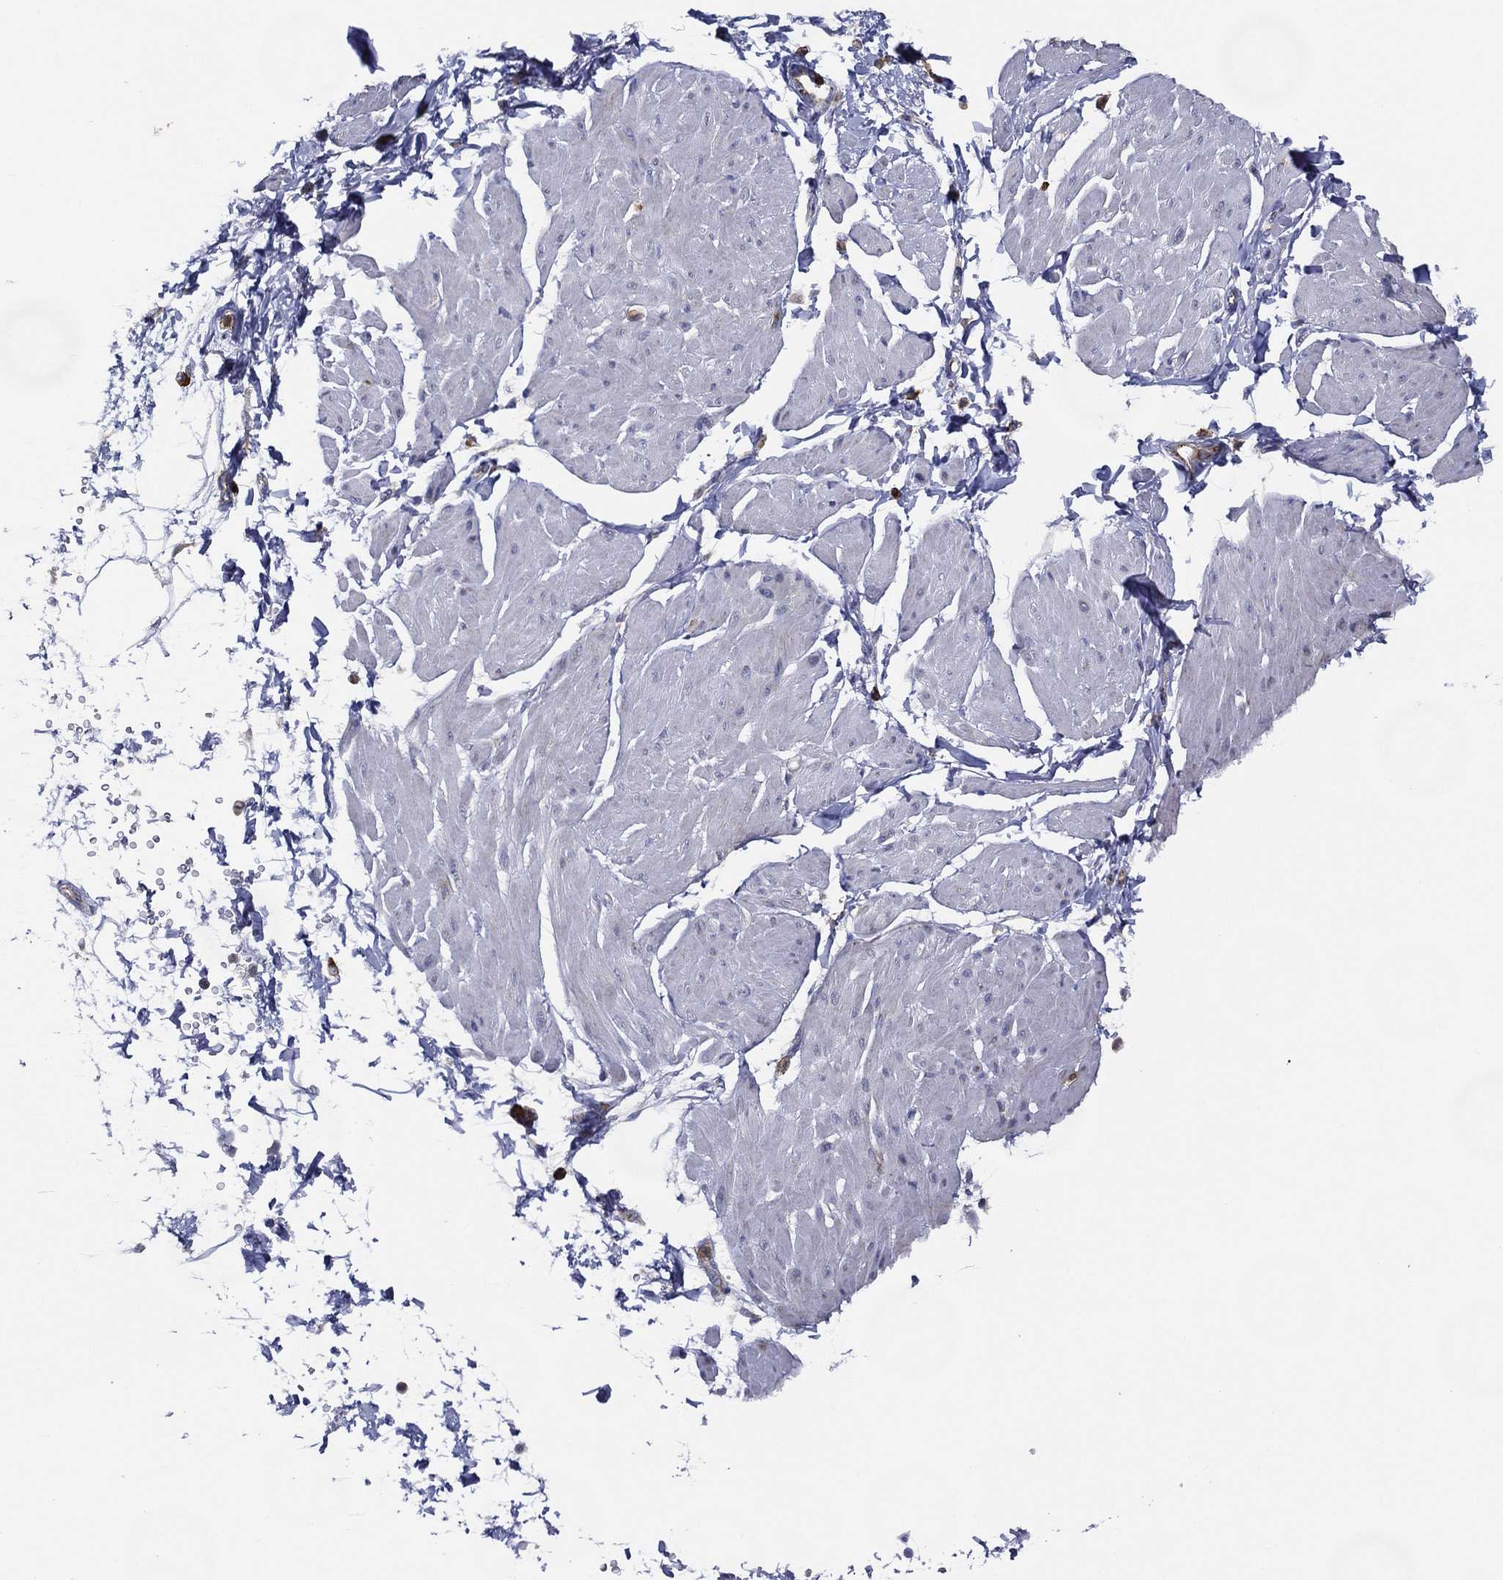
{"staining": {"intensity": "negative", "quantity": "none", "location": "none"}, "tissue": "smooth muscle", "cell_type": "Smooth muscle cells", "image_type": "normal", "snomed": [{"axis": "morphology", "description": "Normal tissue, NOS"}, {"axis": "topography", "description": "Adipose tissue"}, {"axis": "topography", "description": "Smooth muscle"}, {"axis": "topography", "description": "Peripheral nerve tissue"}], "caption": "IHC histopathology image of normal human smooth muscle stained for a protein (brown), which shows no expression in smooth muscle cells. (Stains: DAB (3,3'-diaminobenzidine) immunohistochemistry with hematoxylin counter stain, Microscopy: brightfield microscopy at high magnification).", "gene": "ZNF223", "patient": {"sex": "male", "age": 83}}